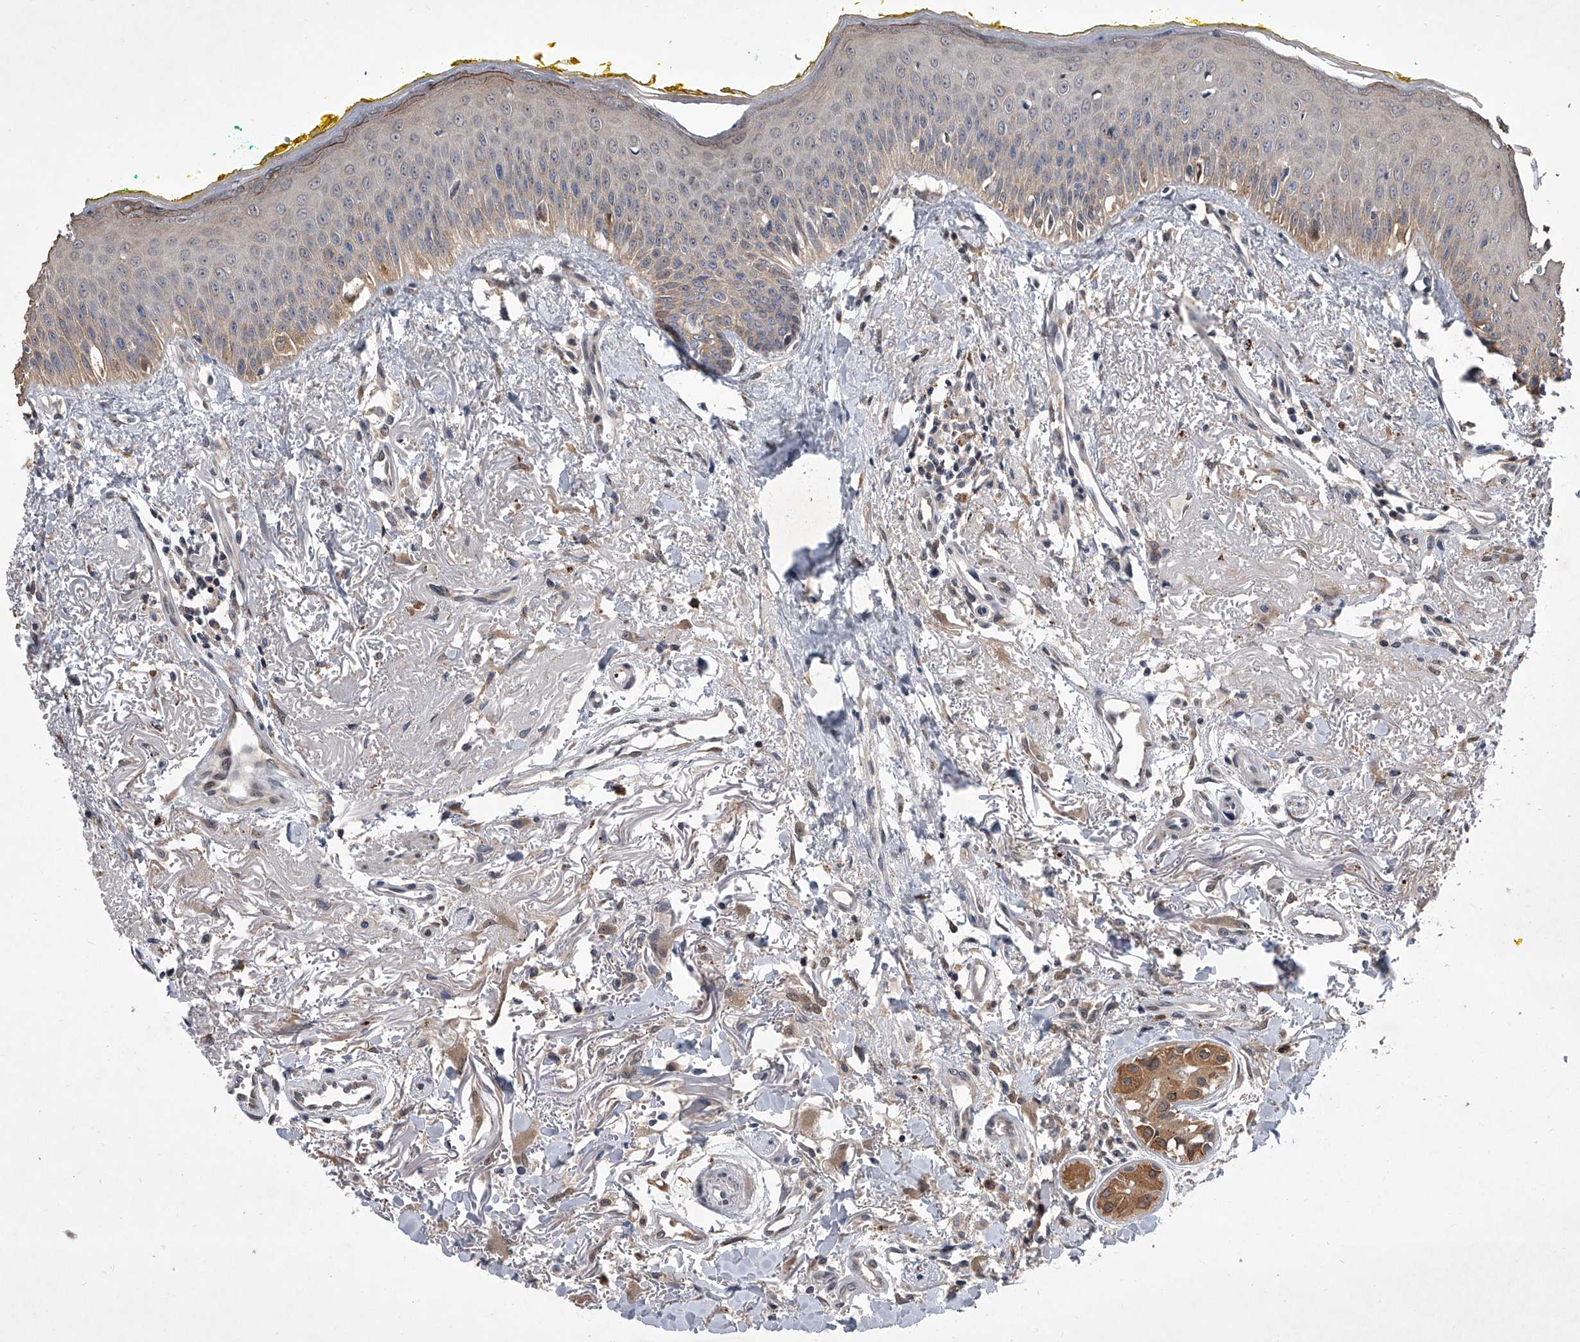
{"staining": {"intensity": "strong", "quantity": "25%-75%", "location": "cytoplasmic/membranous"}, "tissue": "oral mucosa", "cell_type": "Squamous epithelial cells", "image_type": "normal", "snomed": [{"axis": "morphology", "description": "Normal tissue, NOS"}, {"axis": "topography", "description": "Oral tissue"}], "caption": "IHC micrograph of unremarkable human oral mucosa stained for a protein (brown), which reveals high levels of strong cytoplasmic/membranous staining in approximately 25%-75% of squamous epithelial cells.", "gene": "BHLHE23", "patient": {"sex": "female", "age": 70}}